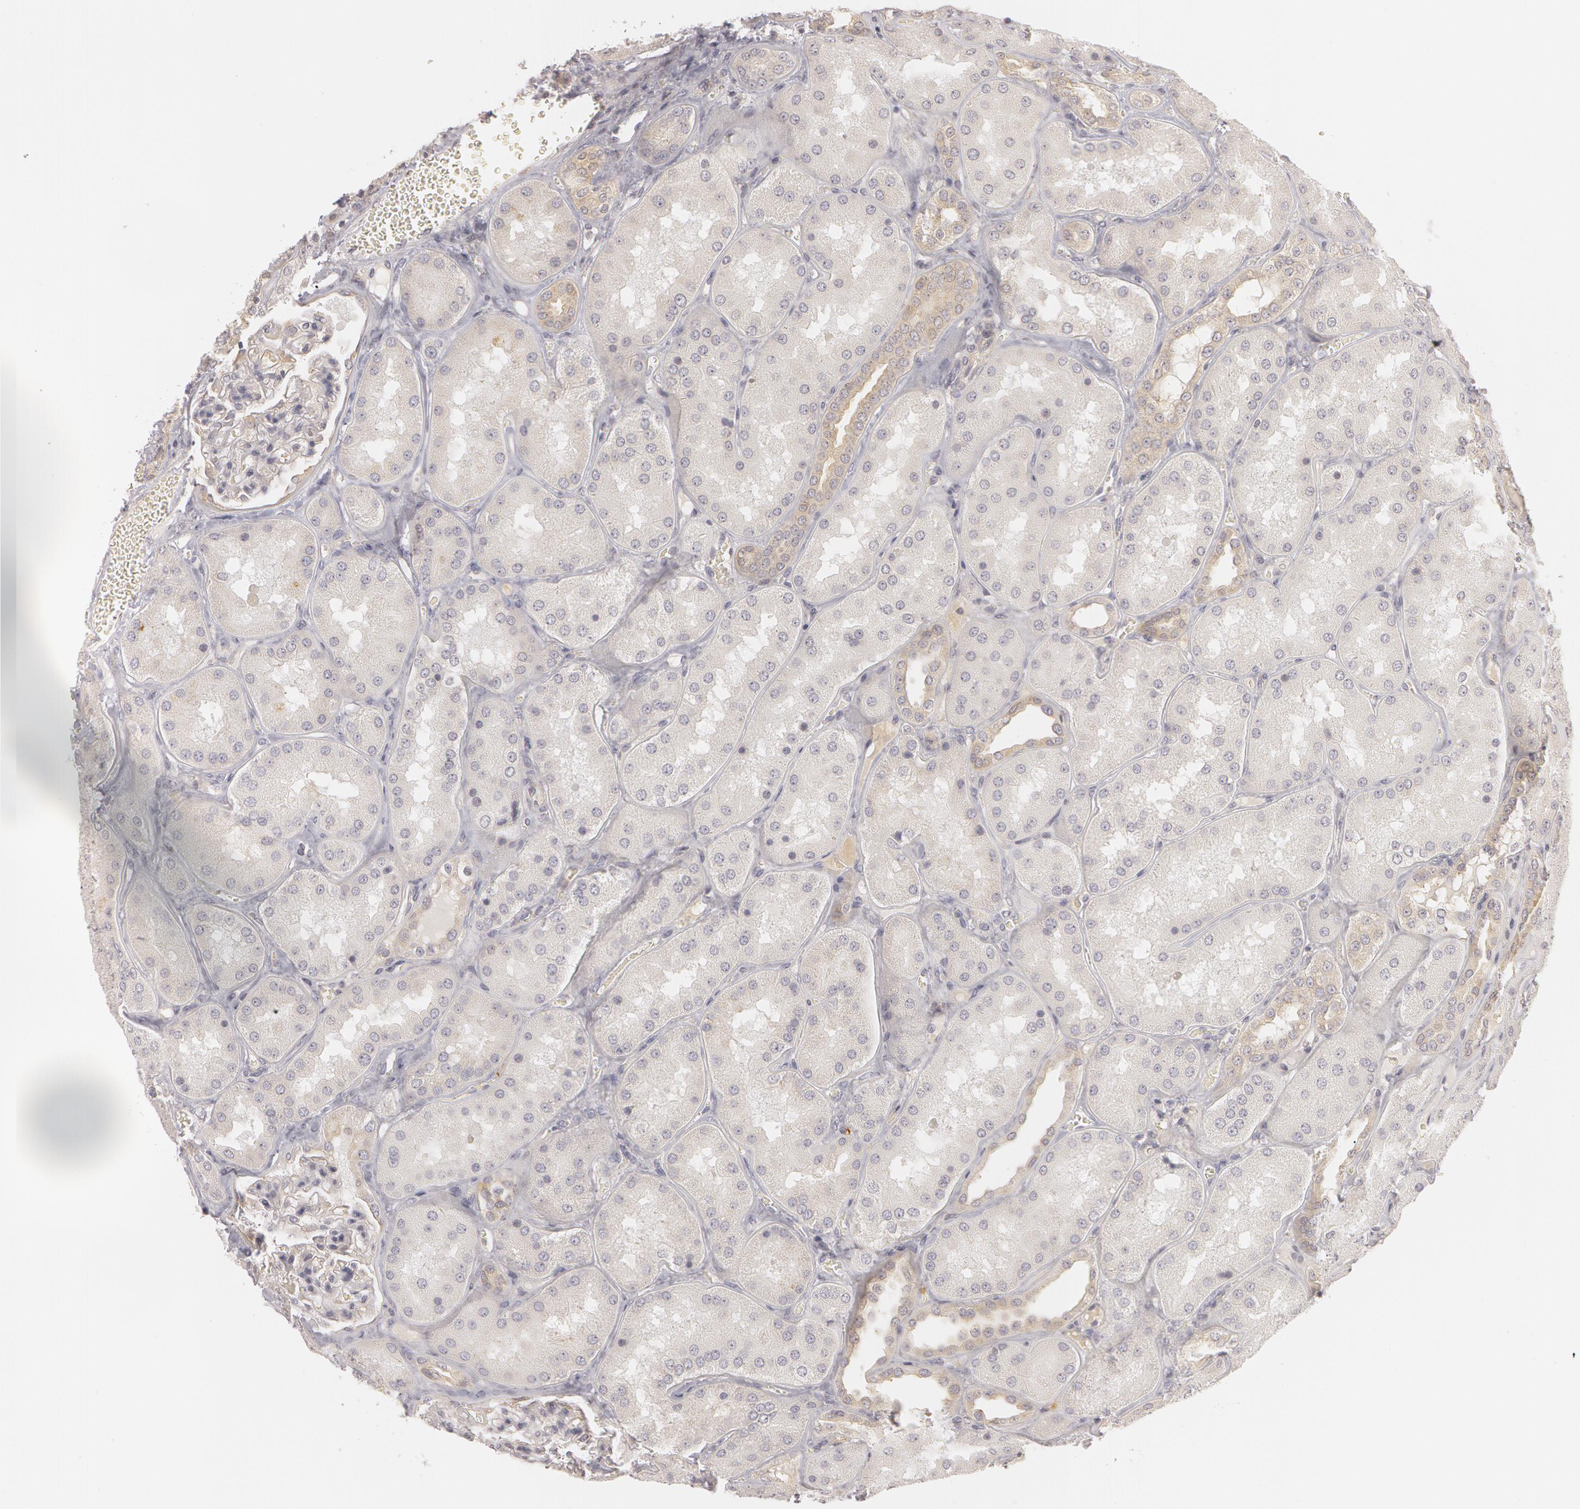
{"staining": {"intensity": "negative", "quantity": "none", "location": "none"}, "tissue": "kidney", "cell_type": "Cells in glomeruli", "image_type": "normal", "snomed": [{"axis": "morphology", "description": "Normal tissue, NOS"}, {"axis": "topography", "description": "Kidney"}], "caption": "DAB immunohistochemical staining of benign kidney shows no significant expression in cells in glomeruli. (Immunohistochemistry, brightfield microscopy, high magnification).", "gene": "RALGAPA1", "patient": {"sex": "female", "age": 56}}